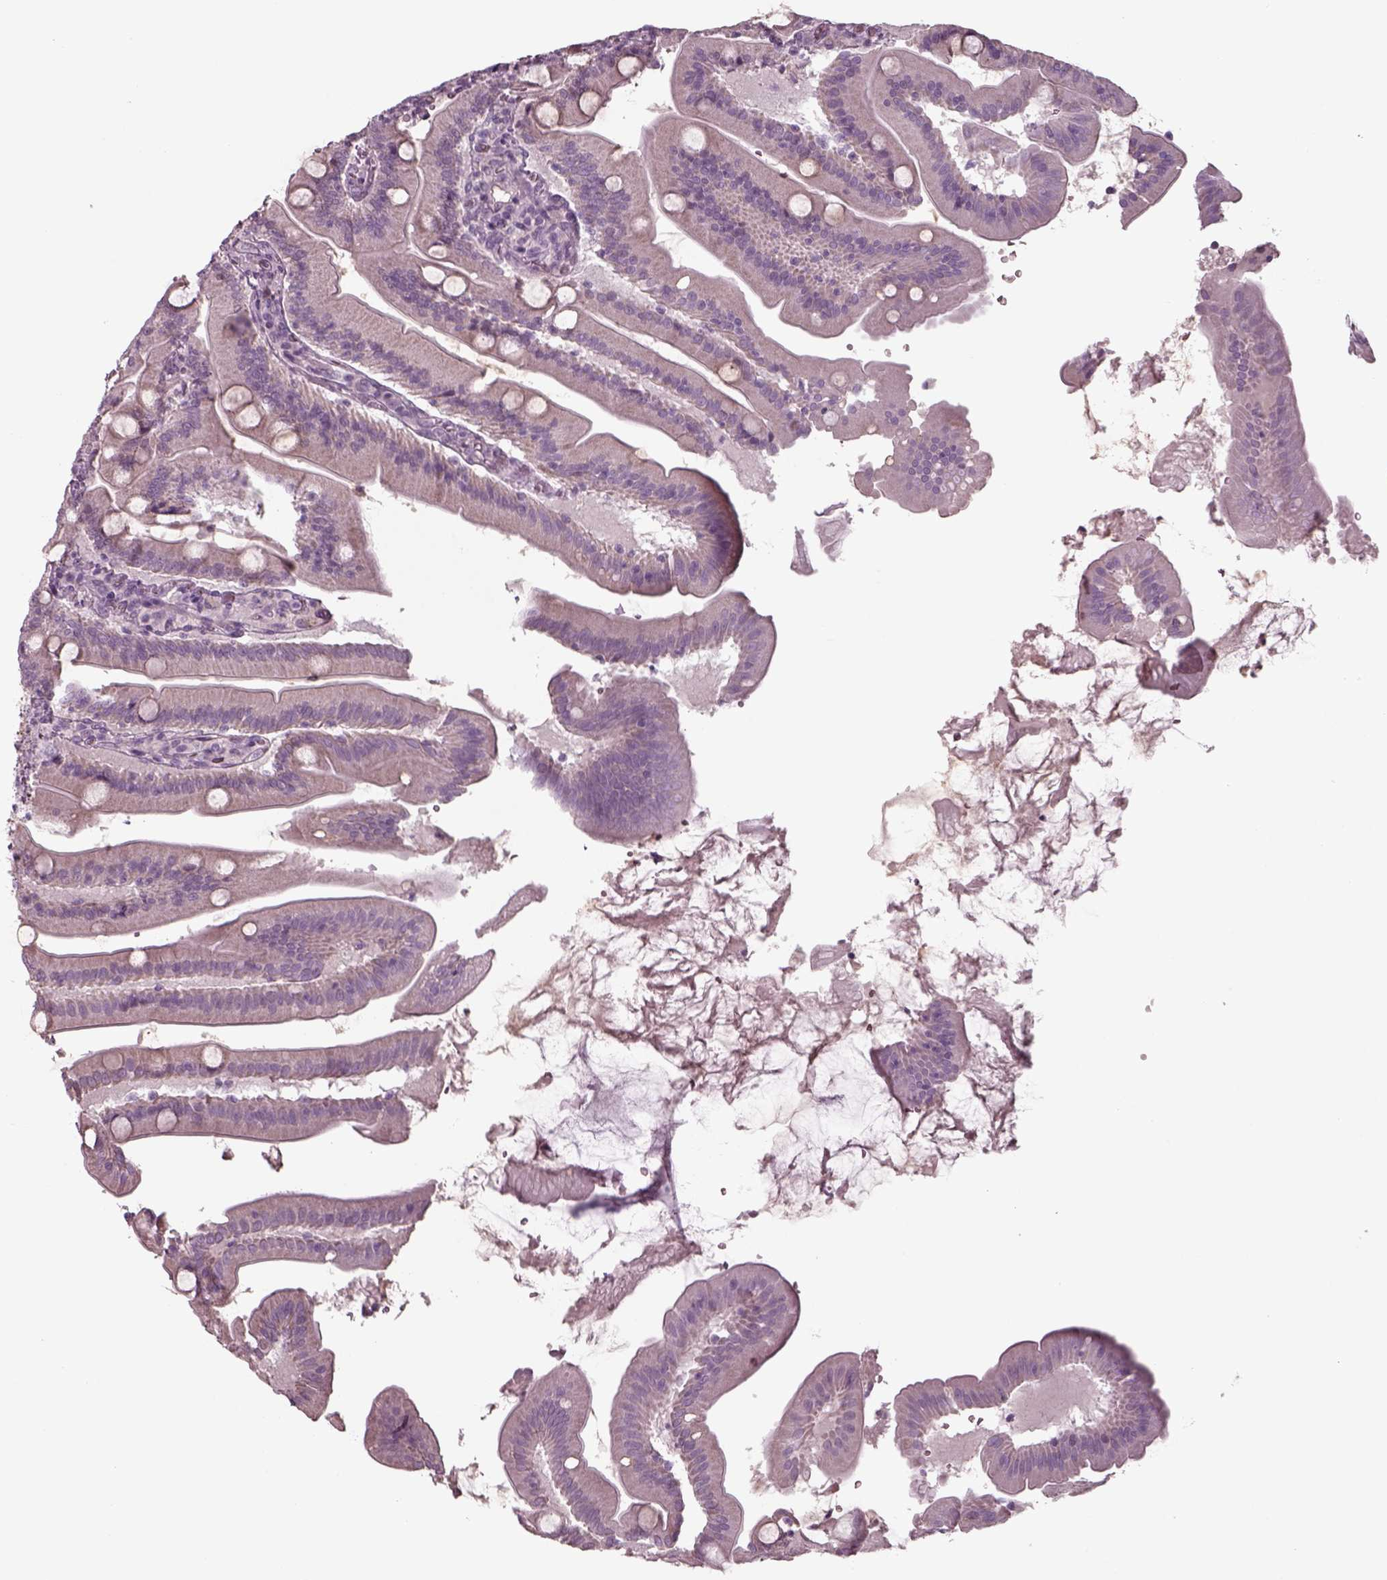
{"staining": {"intensity": "negative", "quantity": "none", "location": "none"}, "tissue": "small intestine", "cell_type": "Glandular cells", "image_type": "normal", "snomed": [{"axis": "morphology", "description": "Normal tissue, NOS"}, {"axis": "topography", "description": "Small intestine"}], "caption": "DAB immunohistochemical staining of unremarkable human small intestine reveals no significant staining in glandular cells.", "gene": "SEPTIN14", "patient": {"sex": "male", "age": 37}}